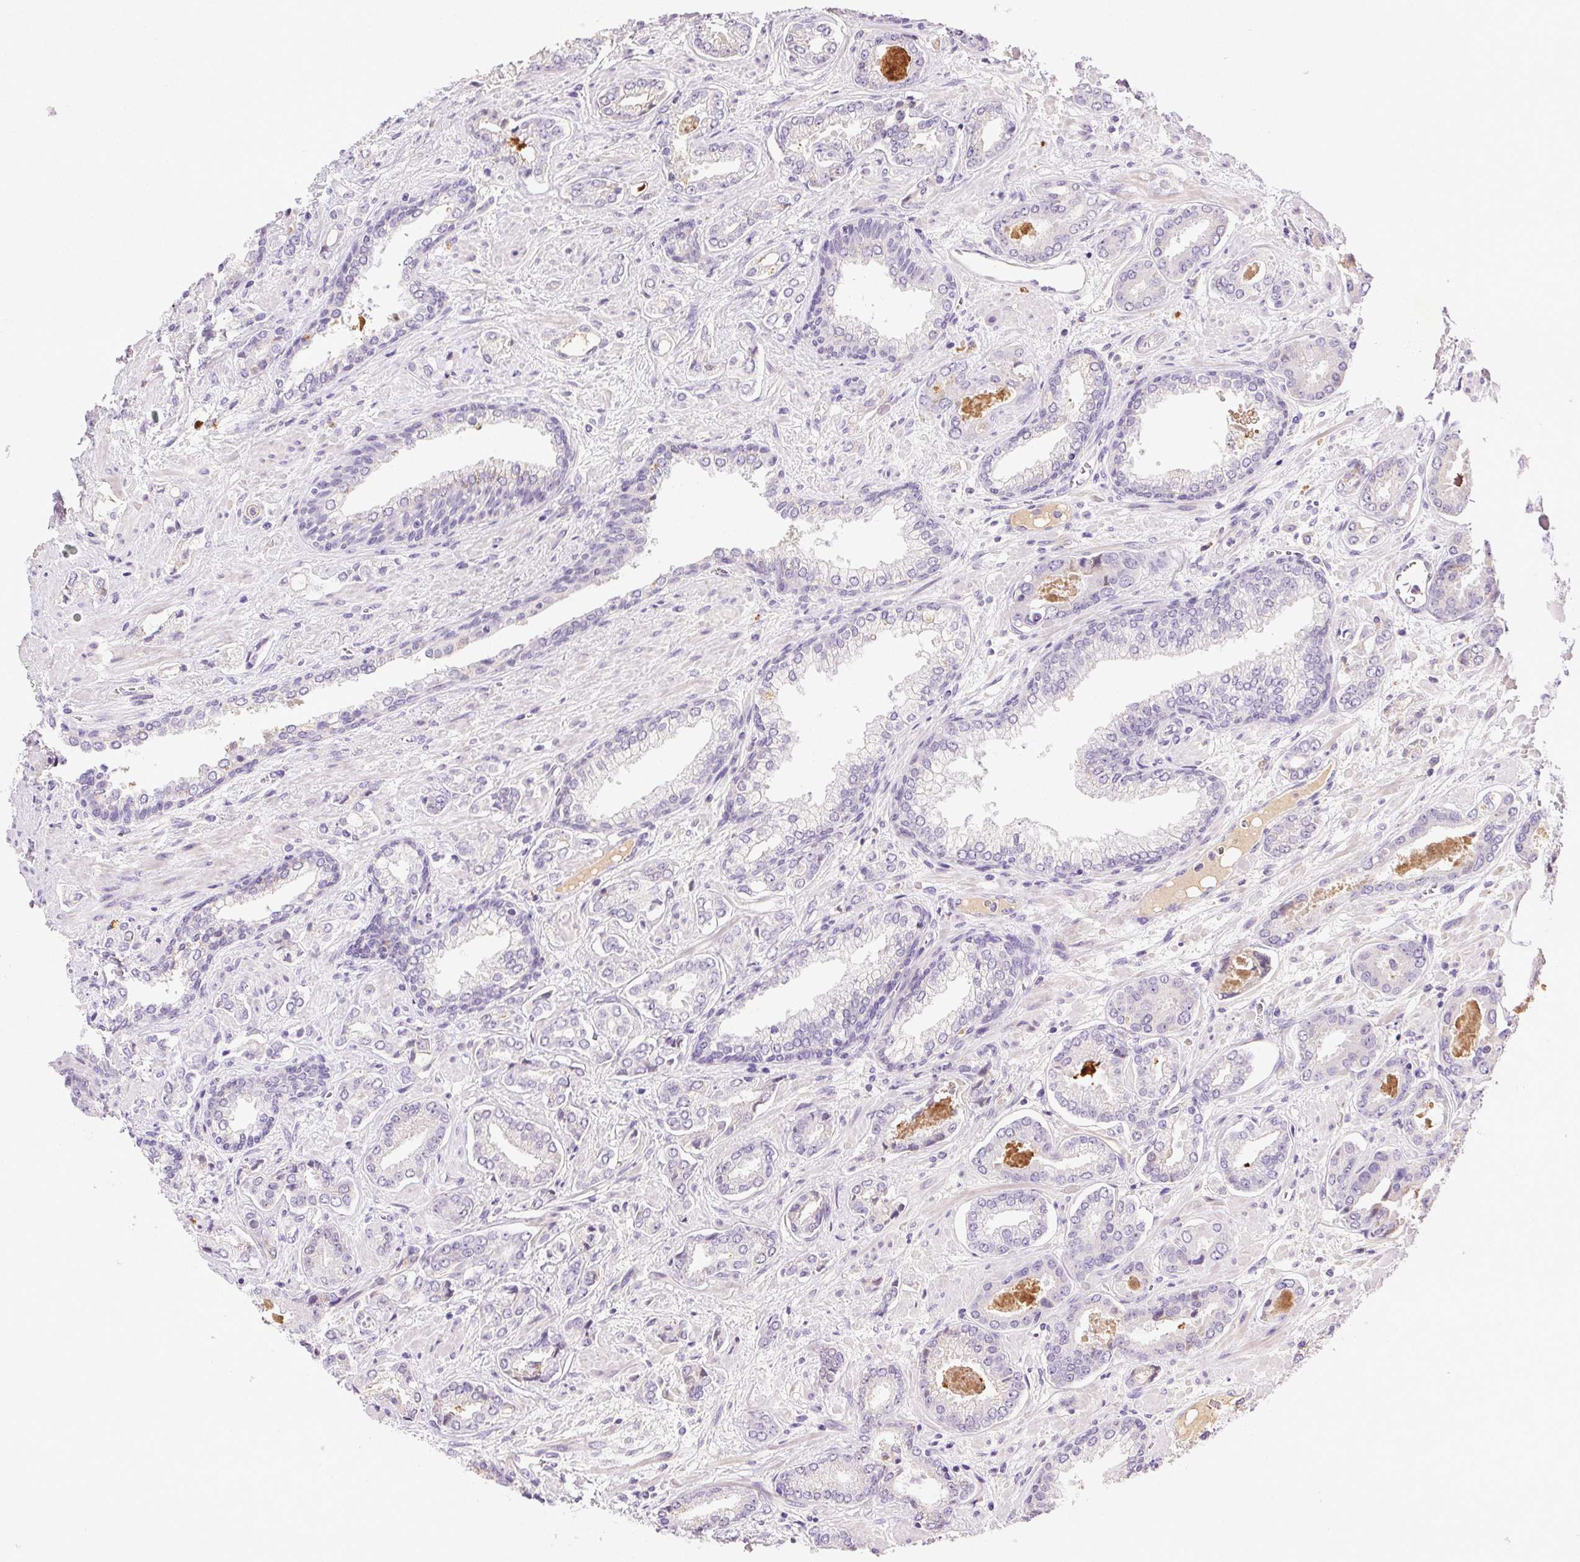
{"staining": {"intensity": "negative", "quantity": "none", "location": "none"}, "tissue": "prostate cancer", "cell_type": "Tumor cells", "image_type": "cancer", "snomed": [{"axis": "morphology", "description": "Adenocarcinoma, Low grade"}, {"axis": "topography", "description": "Prostate"}], "caption": "High power microscopy histopathology image of an immunohistochemistry histopathology image of low-grade adenocarcinoma (prostate), revealing no significant staining in tumor cells.", "gene": "BPIFB2", "patient": {"sex": "male", "age": 61}}